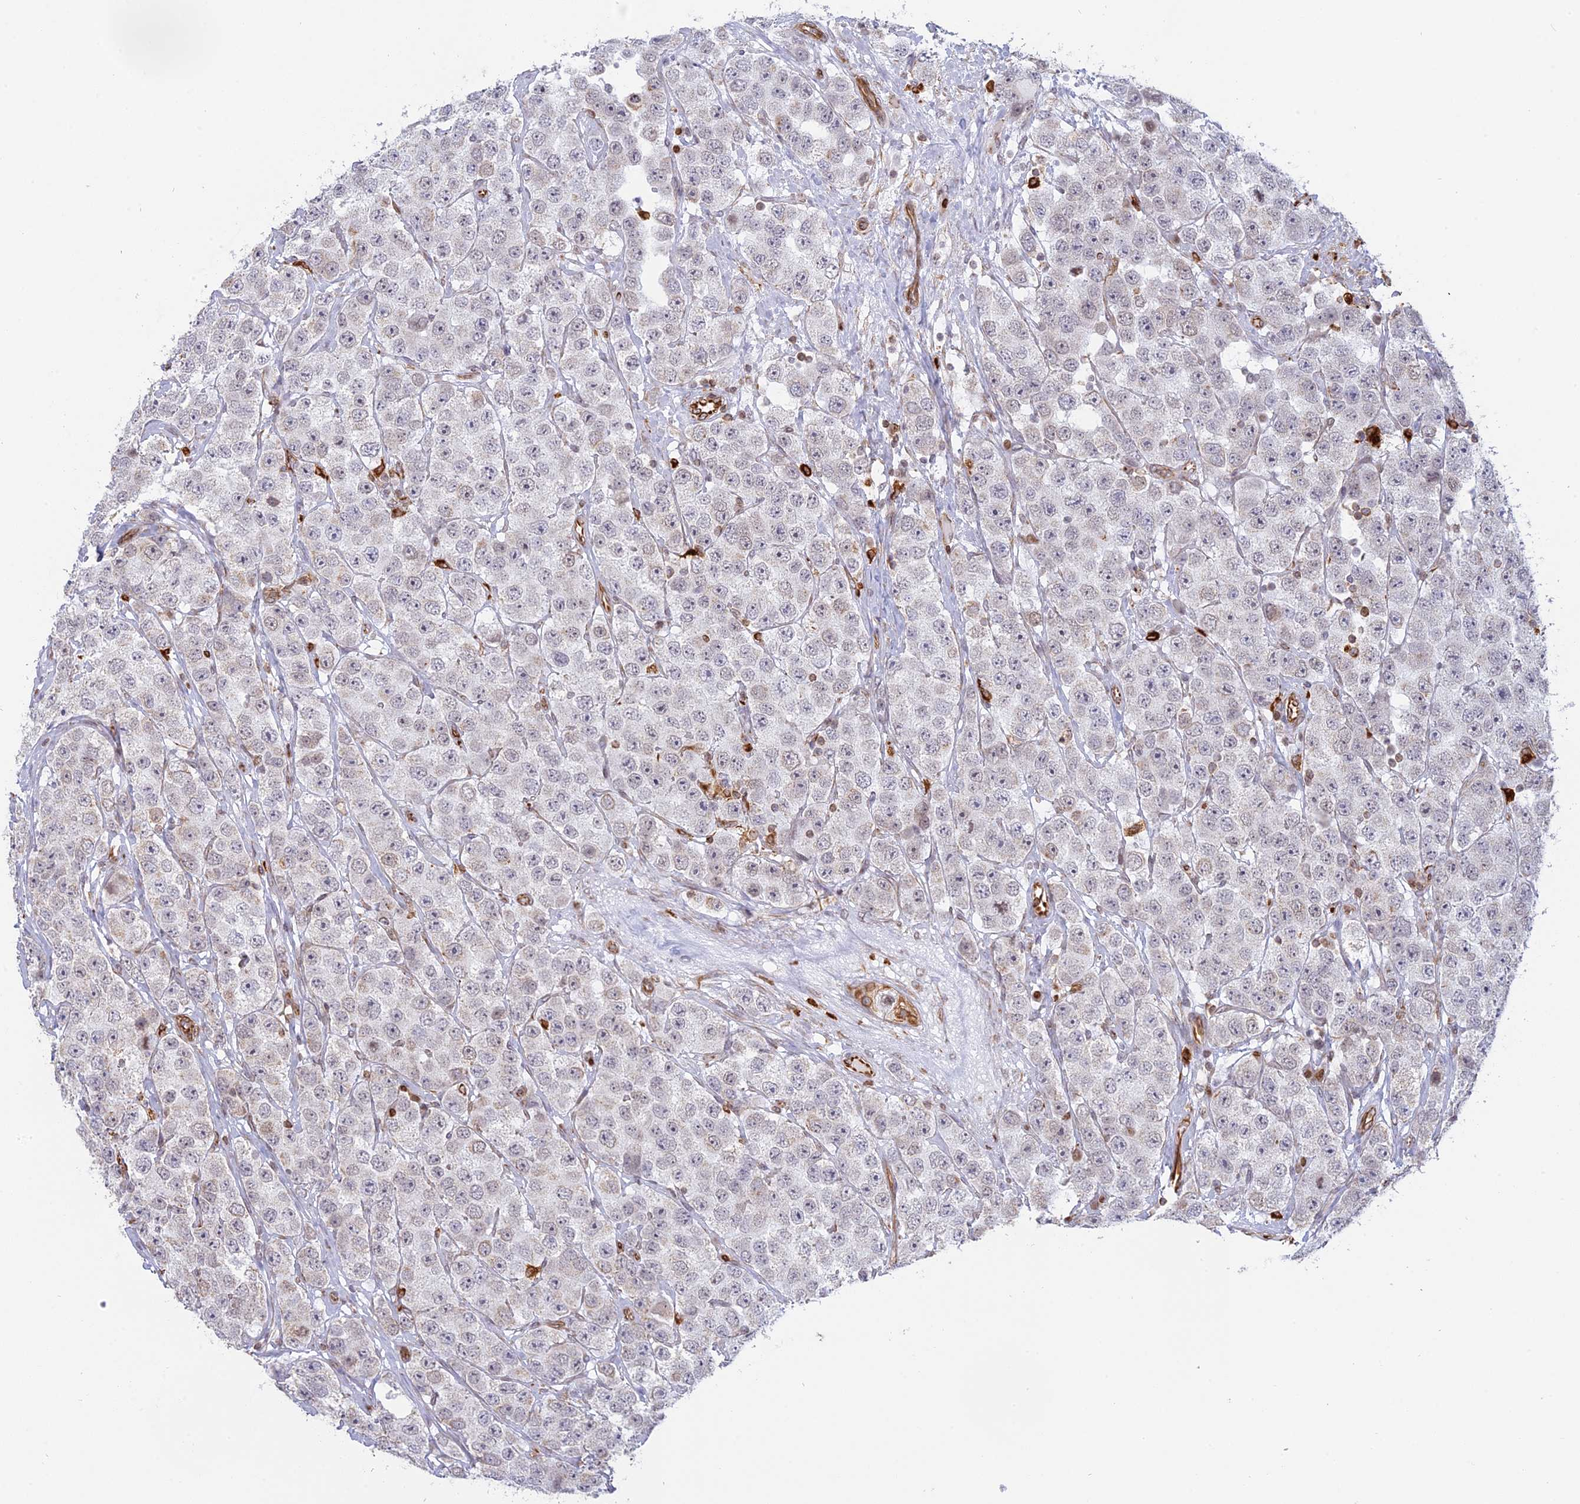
{"staining": {"intensity": "negative", "quantity": "none", "location": "none"}, "tissue": "testis cancer", "cell_type": "Tumor cells", "image_type": "cancer", "snomed": [{"axis": "morphology", "description": "Seminoma, NOS"}, {"axis": "topography", "description": "Testis"}], "caption": "An IHC photomicrograph of testis cancer is shown. There is no staining in tumor cells of testis cancer. (DAB (3,3'-diaminobenzidine) immunohistochemistry visualized using brightfield microscopy, high magnification).", "gene": "APOBR", "patient": {"sex": "male", "age": 28}}